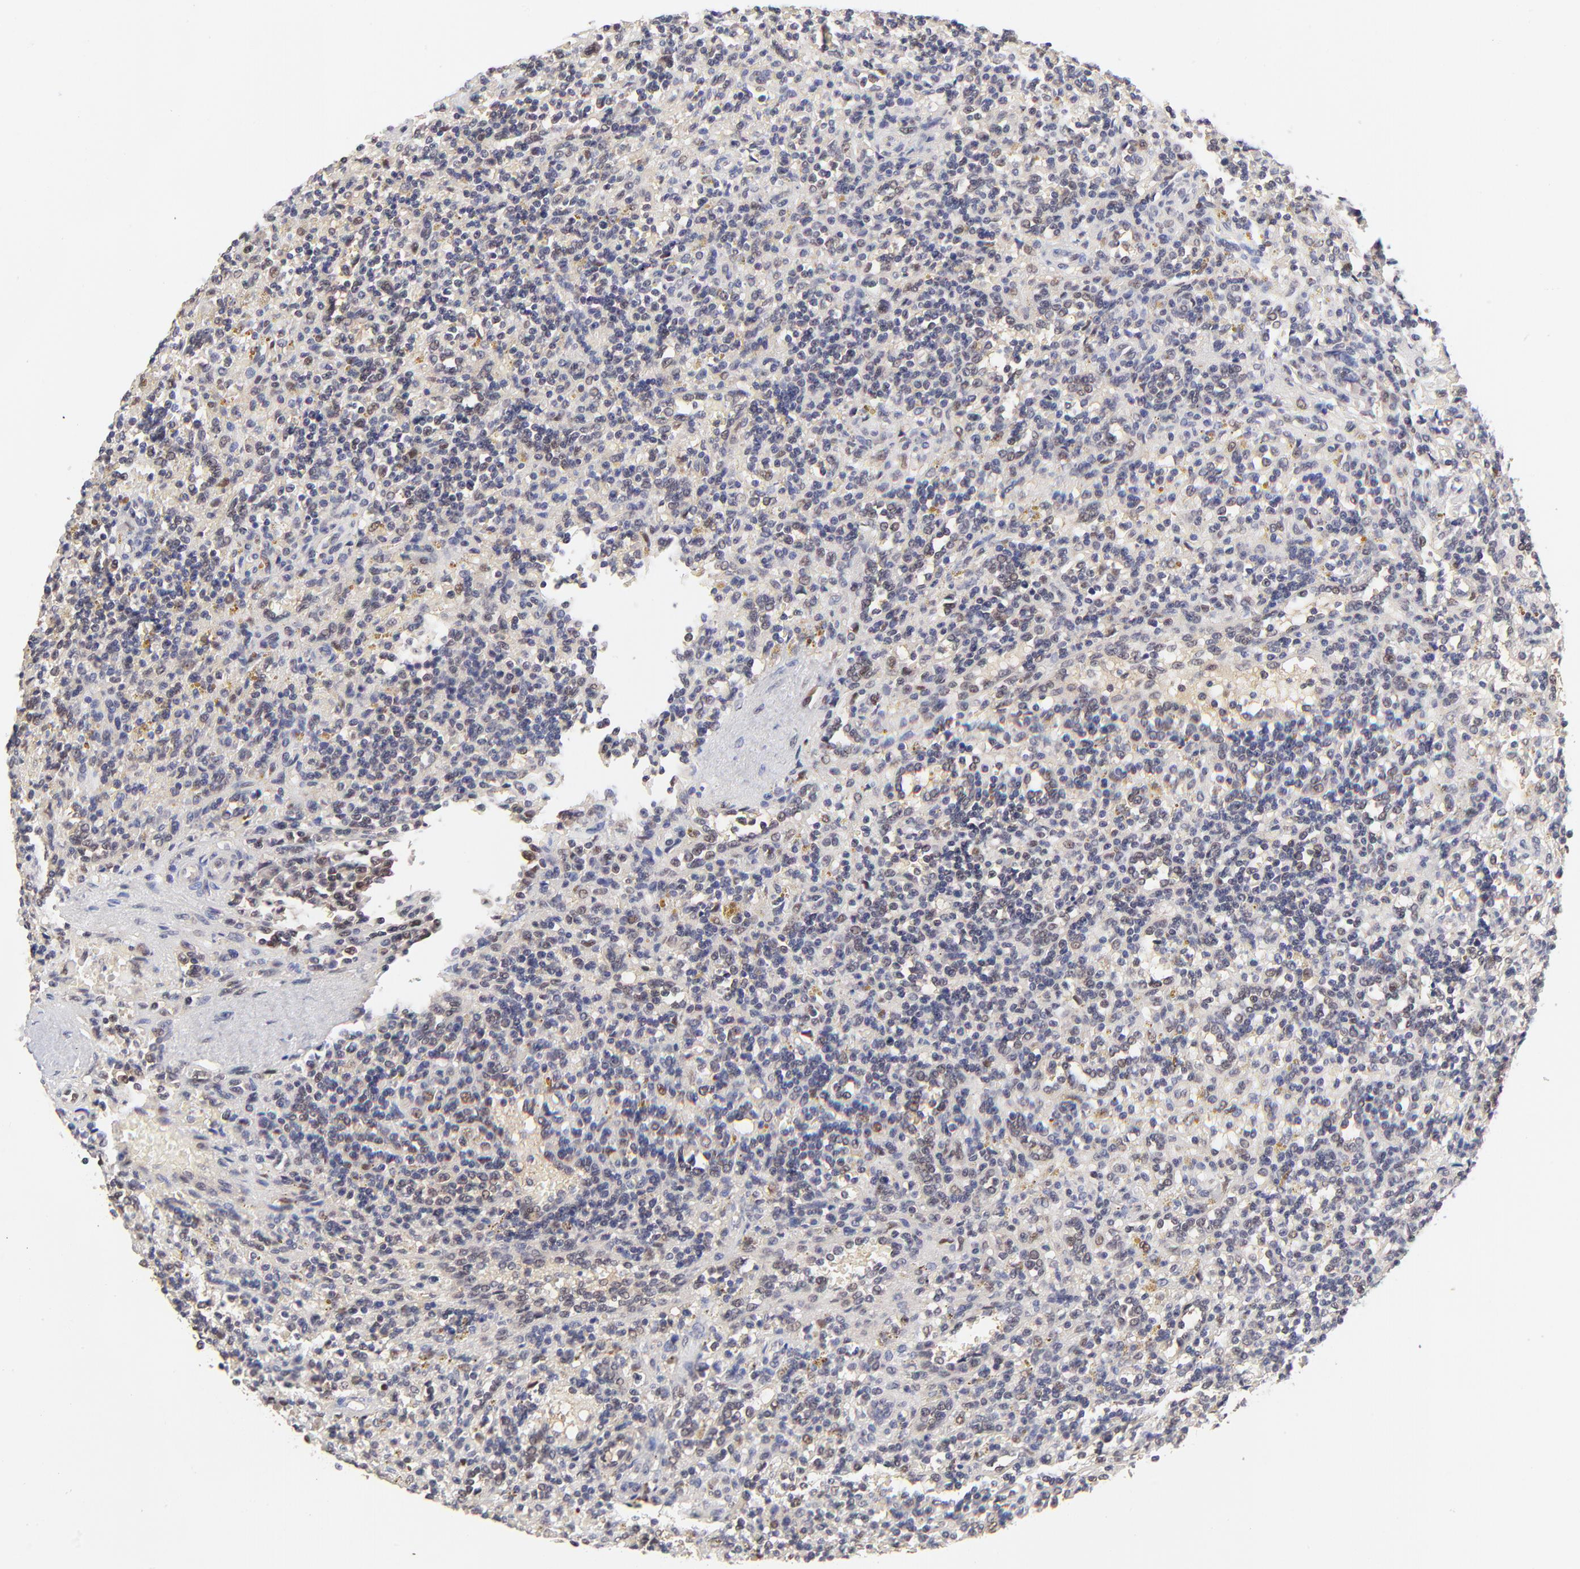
{"staining": {"intensity": "weak", "quantity": "<25%", "location": "nuclear"}, "tissue": "lymphoma", "cell_type": "Tumor cells", "image_type": "cancer", "snomed": [{"axis": "morphology", "description": "Malignant lymphoma, non-Hodgkin's type, Low grade"}, {"axis": "topography", "description": "Spleen"}], "caption": "The micrograph reveals no staining of tumor cells in low-grade malignant lymphoma, non-Hodgkin's type. Brightfield microscopy of immunohistochemistry stained with DAB (brown) and hematoxylin (blue), captured at high magnification.", "gene": "PSMC4", "patient": {"sex": "male", "age": 67}}